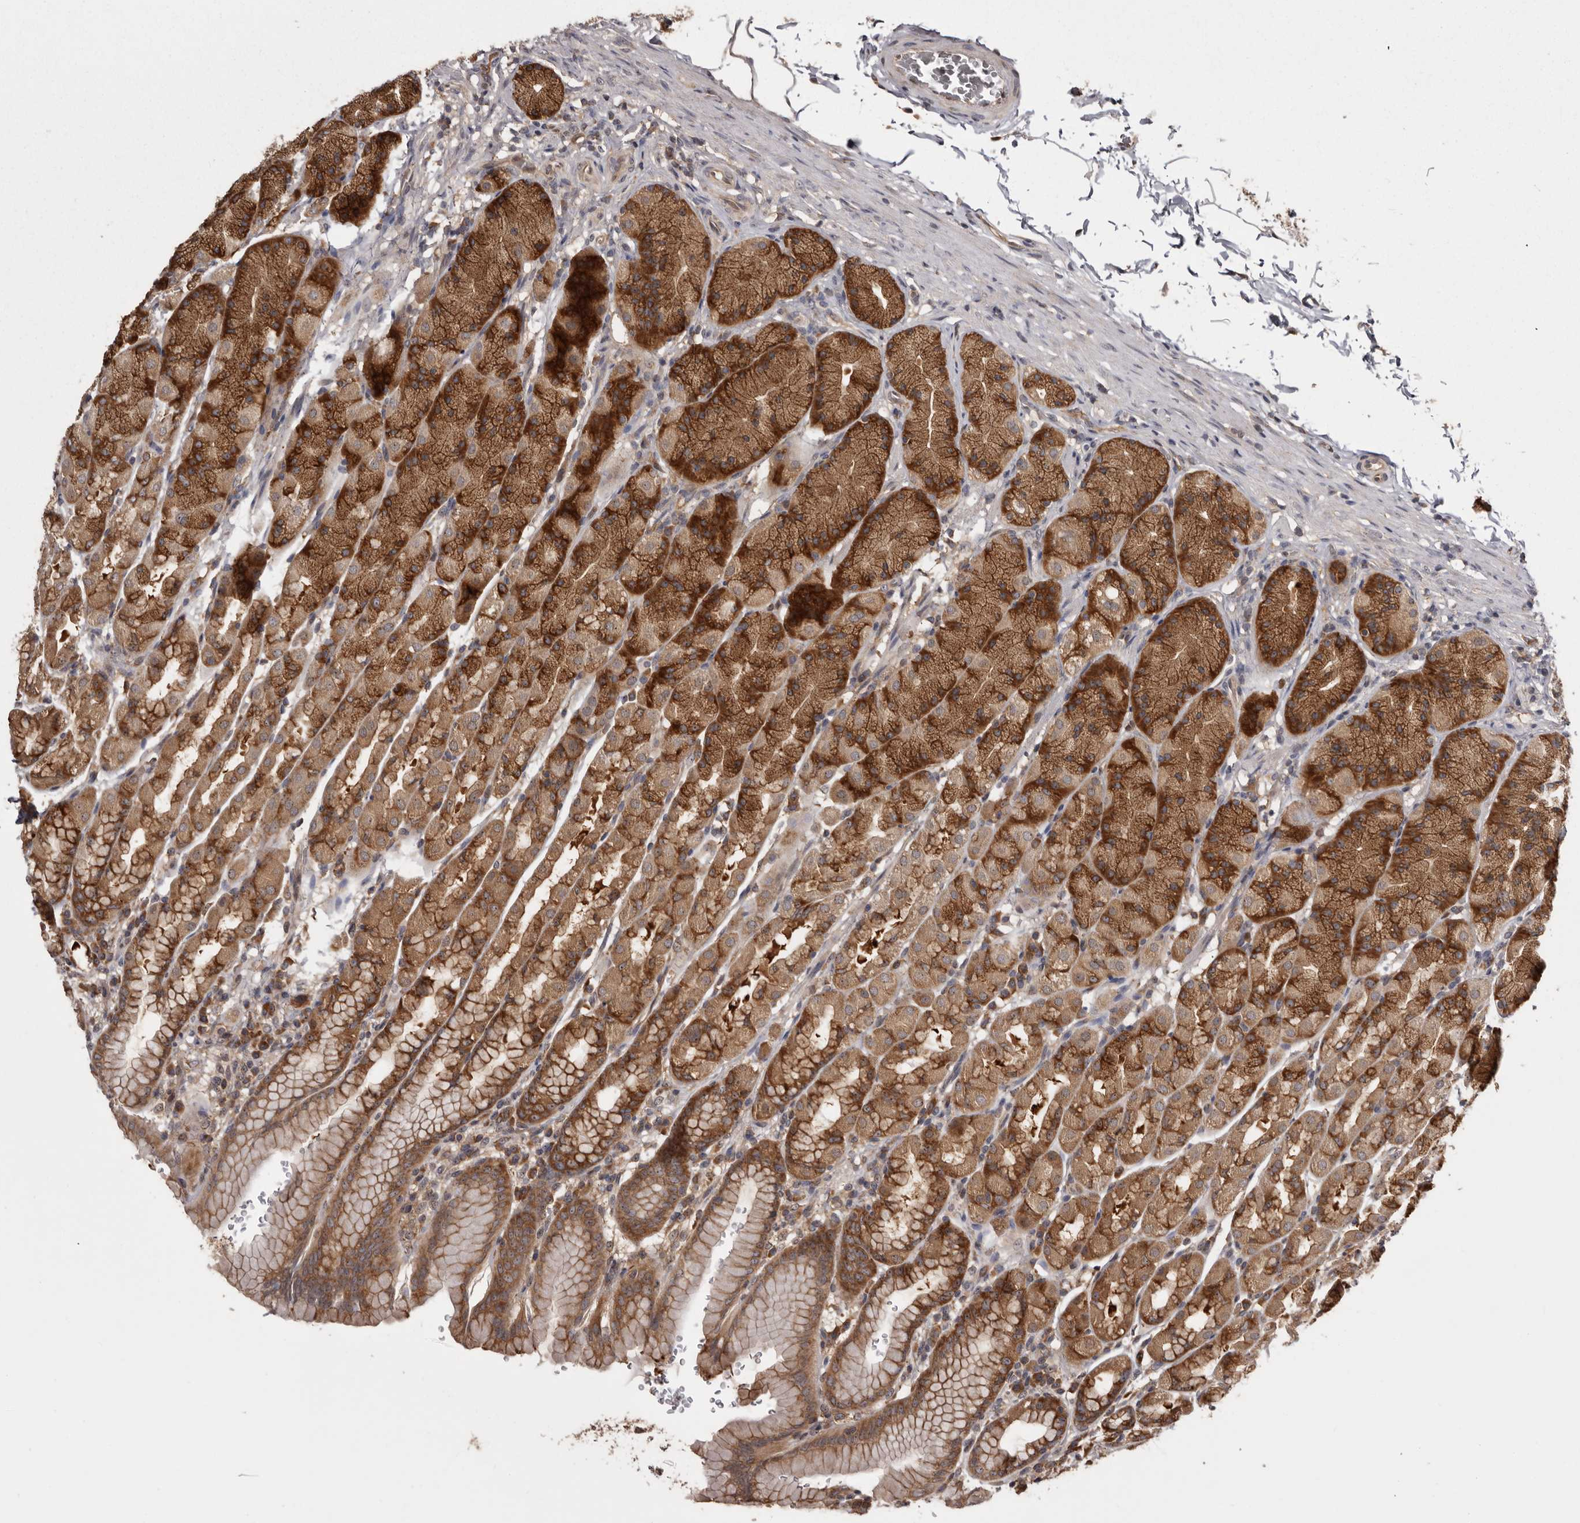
{"staining": {"intensity": "strong", "quantity": ">75%", "location": "cytoplasmic/membranous"}, "tissue": "stomach", "cell_type": "Glandular cells", "image_type": "normal", "snomed": [{"axis": "morphology", "description": "Normal tissue, NOS"}, {"axis": "topography", "description": "Stomach"}], "caption": "Protein staining of normal stomach reveals strong cytoplasmic/membranous positivity in approximately >75% of glandular cells.", "gene": "DARS1", "patient": {"sex": "male", "age": 42}}